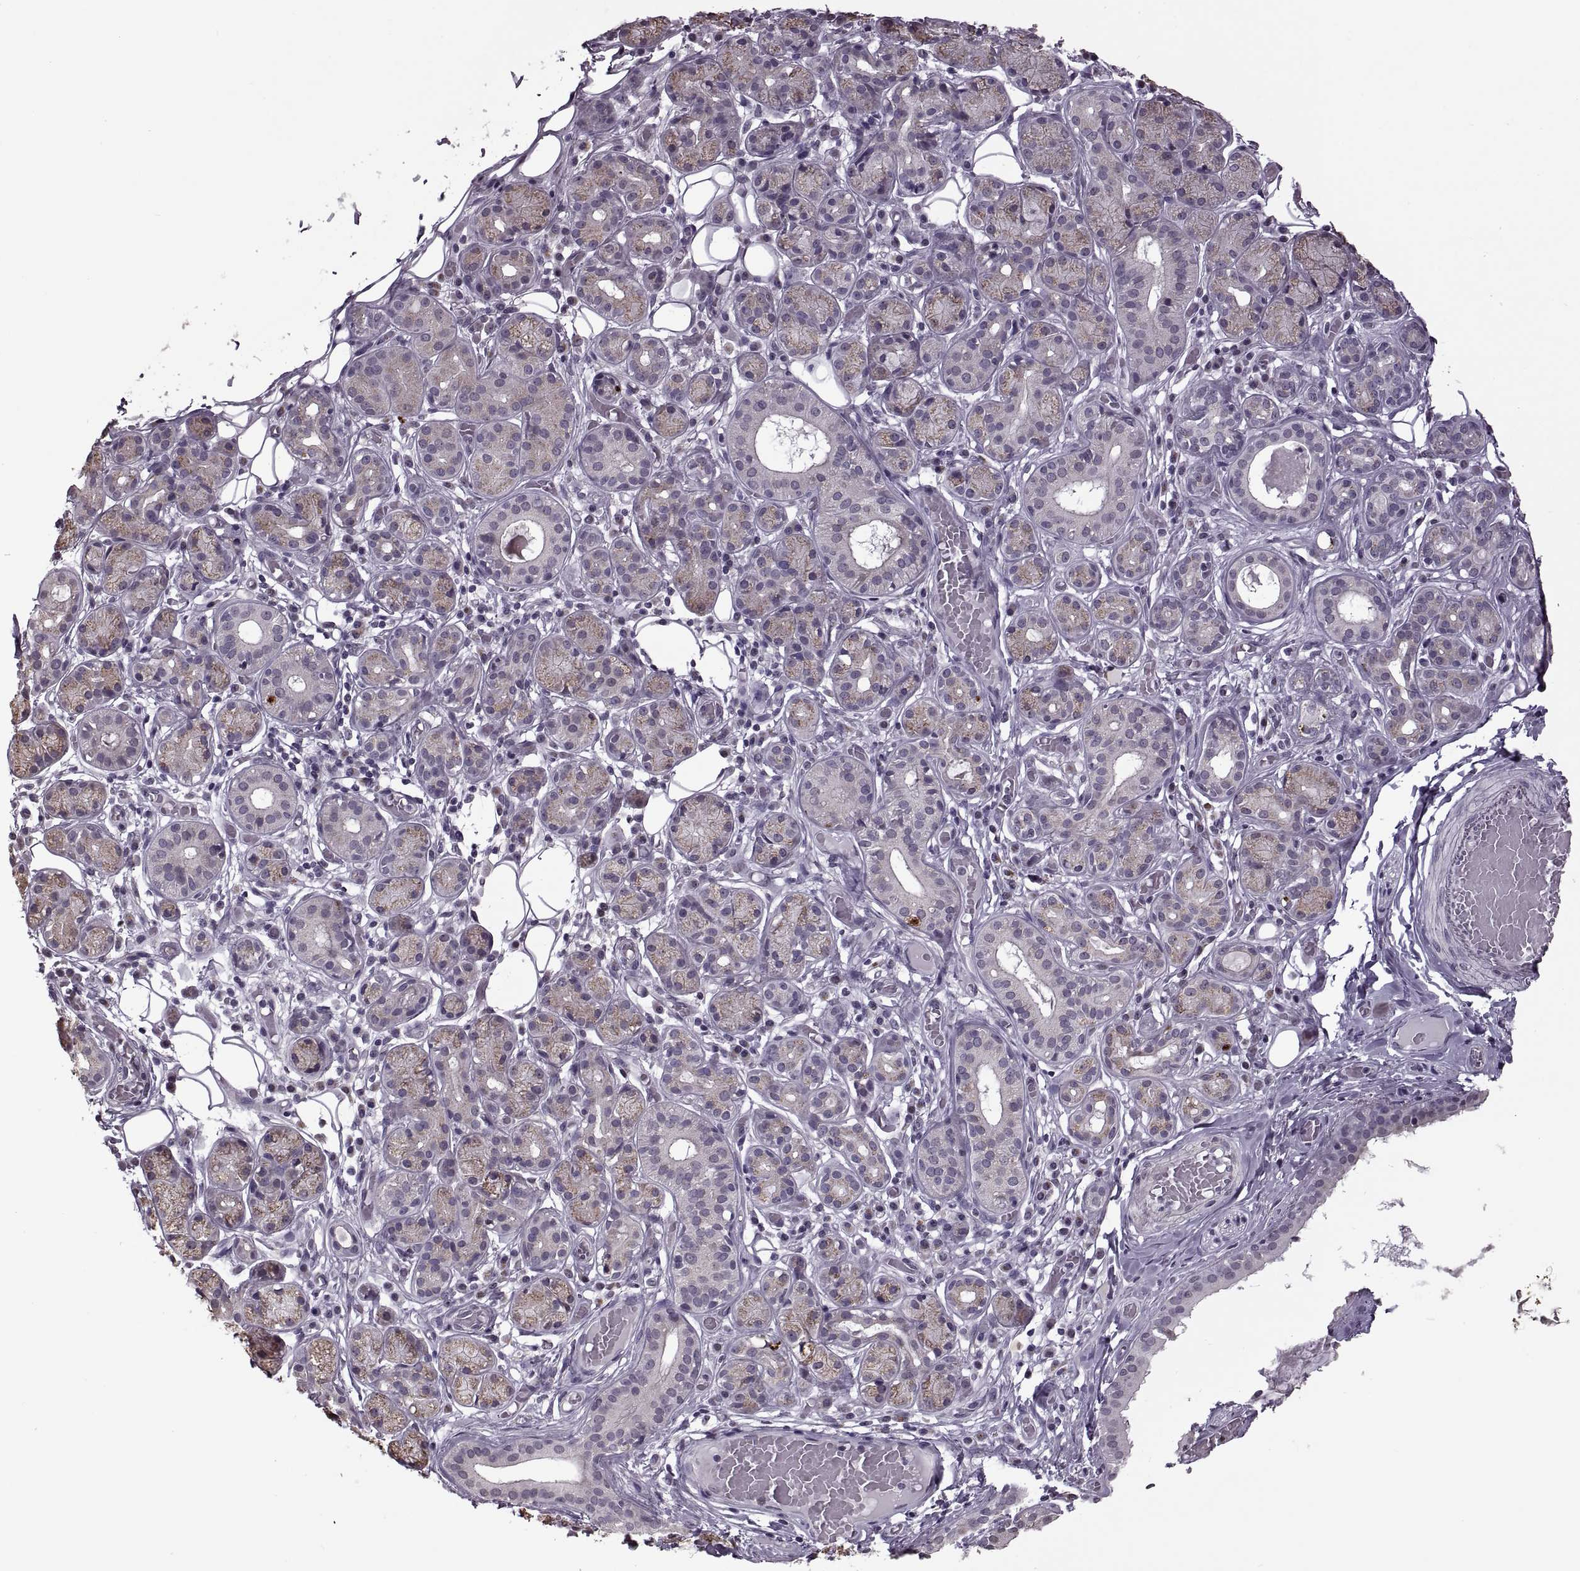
{"staining": {"intensity": "weak", "quantity": "25%-75%", "location": "cytoplasmic/membranous"}, "tissue": "salivary gland", "cell_type": "Glandular cells", "image_type": "normal", "snomed": [{"axis": "morphology", "description": "Normal tissue, NOS"}, {"axis": "topography", "description": "Salivary gland"}, {"axis": "topography", "description": "Peripheral nerve tissue"}], "caption": "IHC micrograph of unremarkable salivary gland: salivary gland stained using immunohistochemistry displays low levels of weak protein expression localized specifically in the cytoplasmic/membranous of glandular cells, appearing as a cytoplasmic/membranous brown color.", "gene": "PRSS37", "patient": {"sex": "male", "age": 71}}